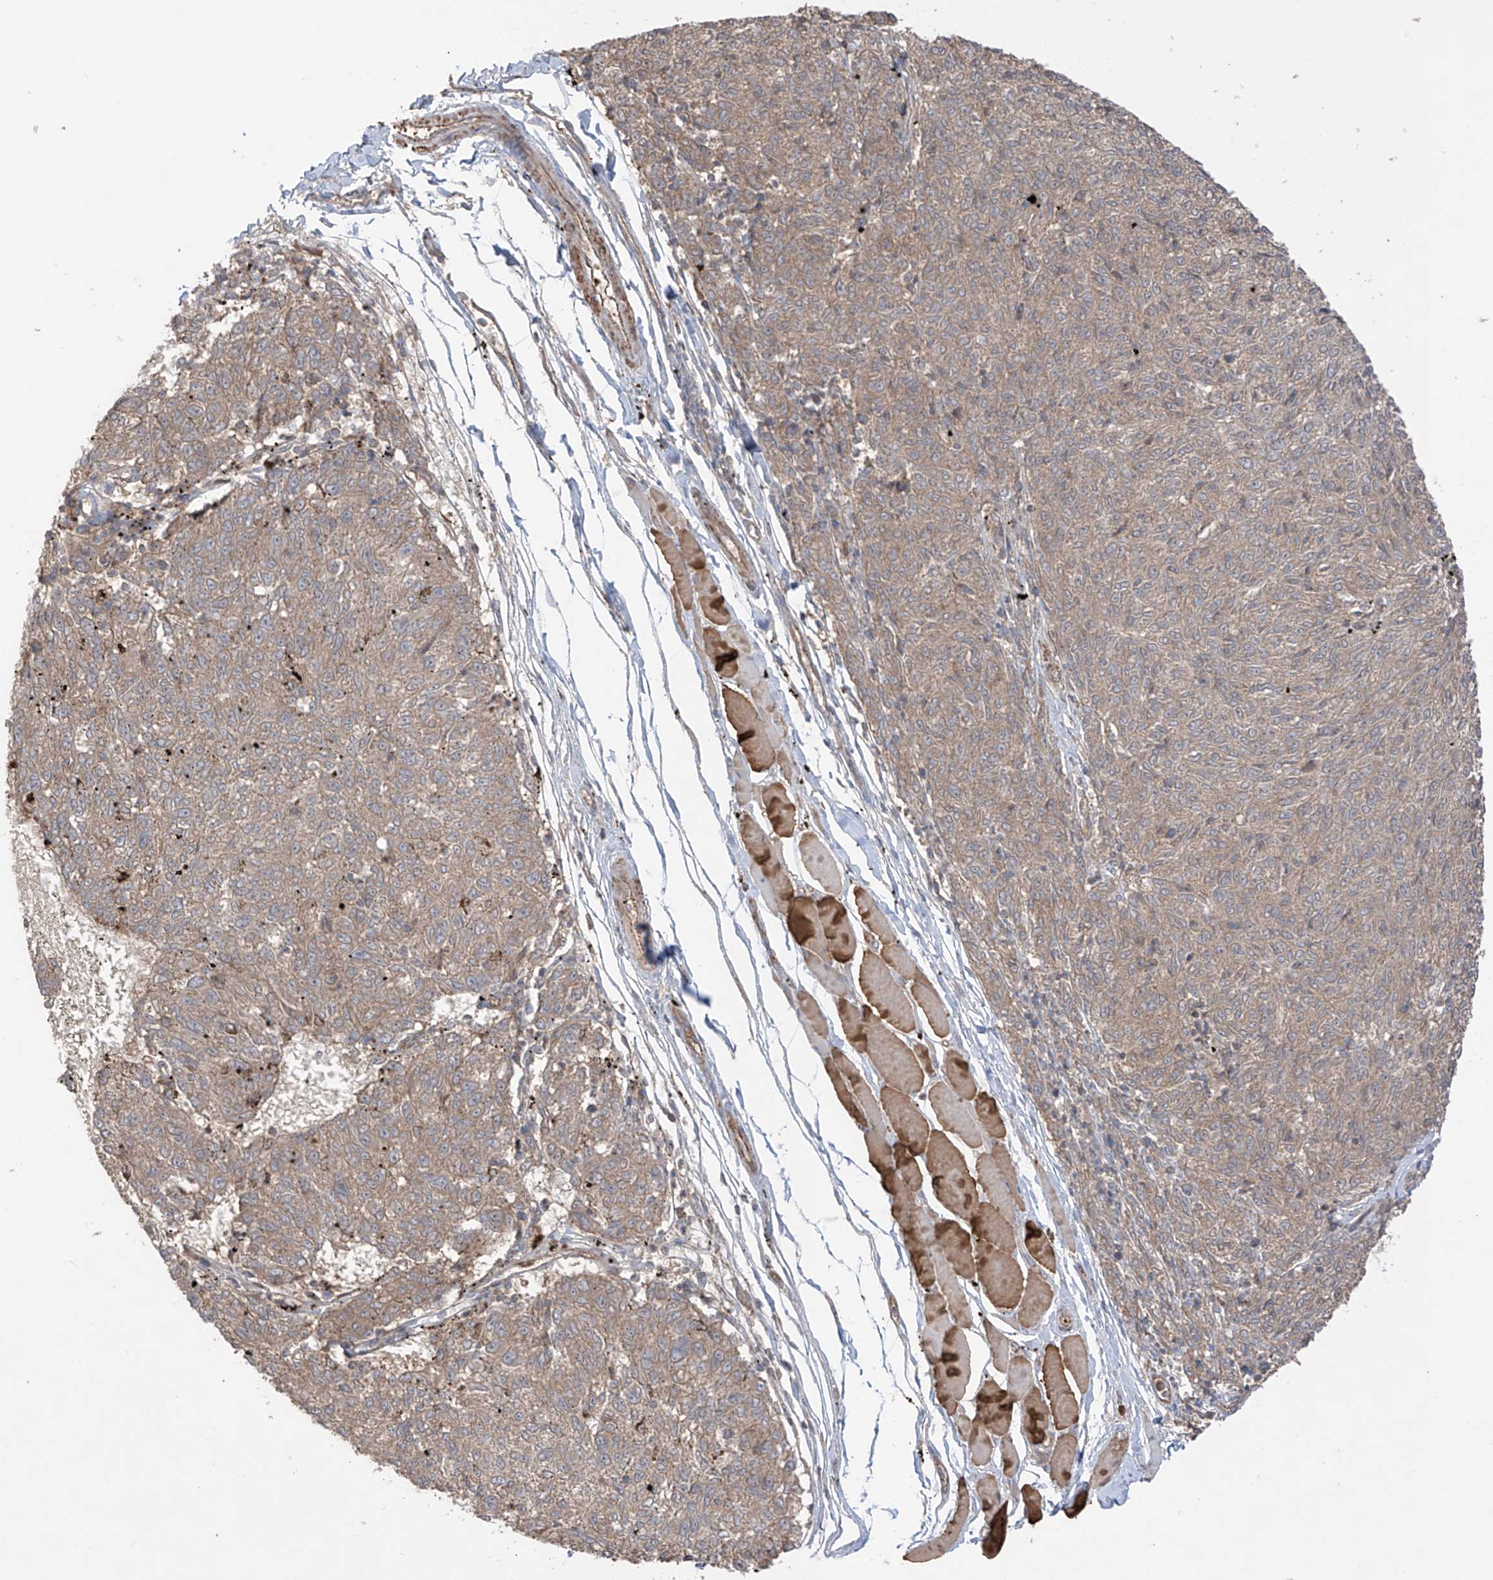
{"staining": {"intensity": "weak", "quantity": ">75%", "location": "cytoplasmic/membranous"}, "tissue": "melanoma", "cell_type": "Tumor cells", "image_type": "cancer", "snomed": [{"axis": "morphology", "description": "Malignant melanoma, NOS"}, {"axis": "topography", "description": "Skin"}], "caption": "A photomicrograph of human malignant melanoma stained for a protein displays weak cytoplasmic/membranous brown staining in tumor cells.", "gene": "TRMU", "patient": {"sex": "female", "age": 72}}